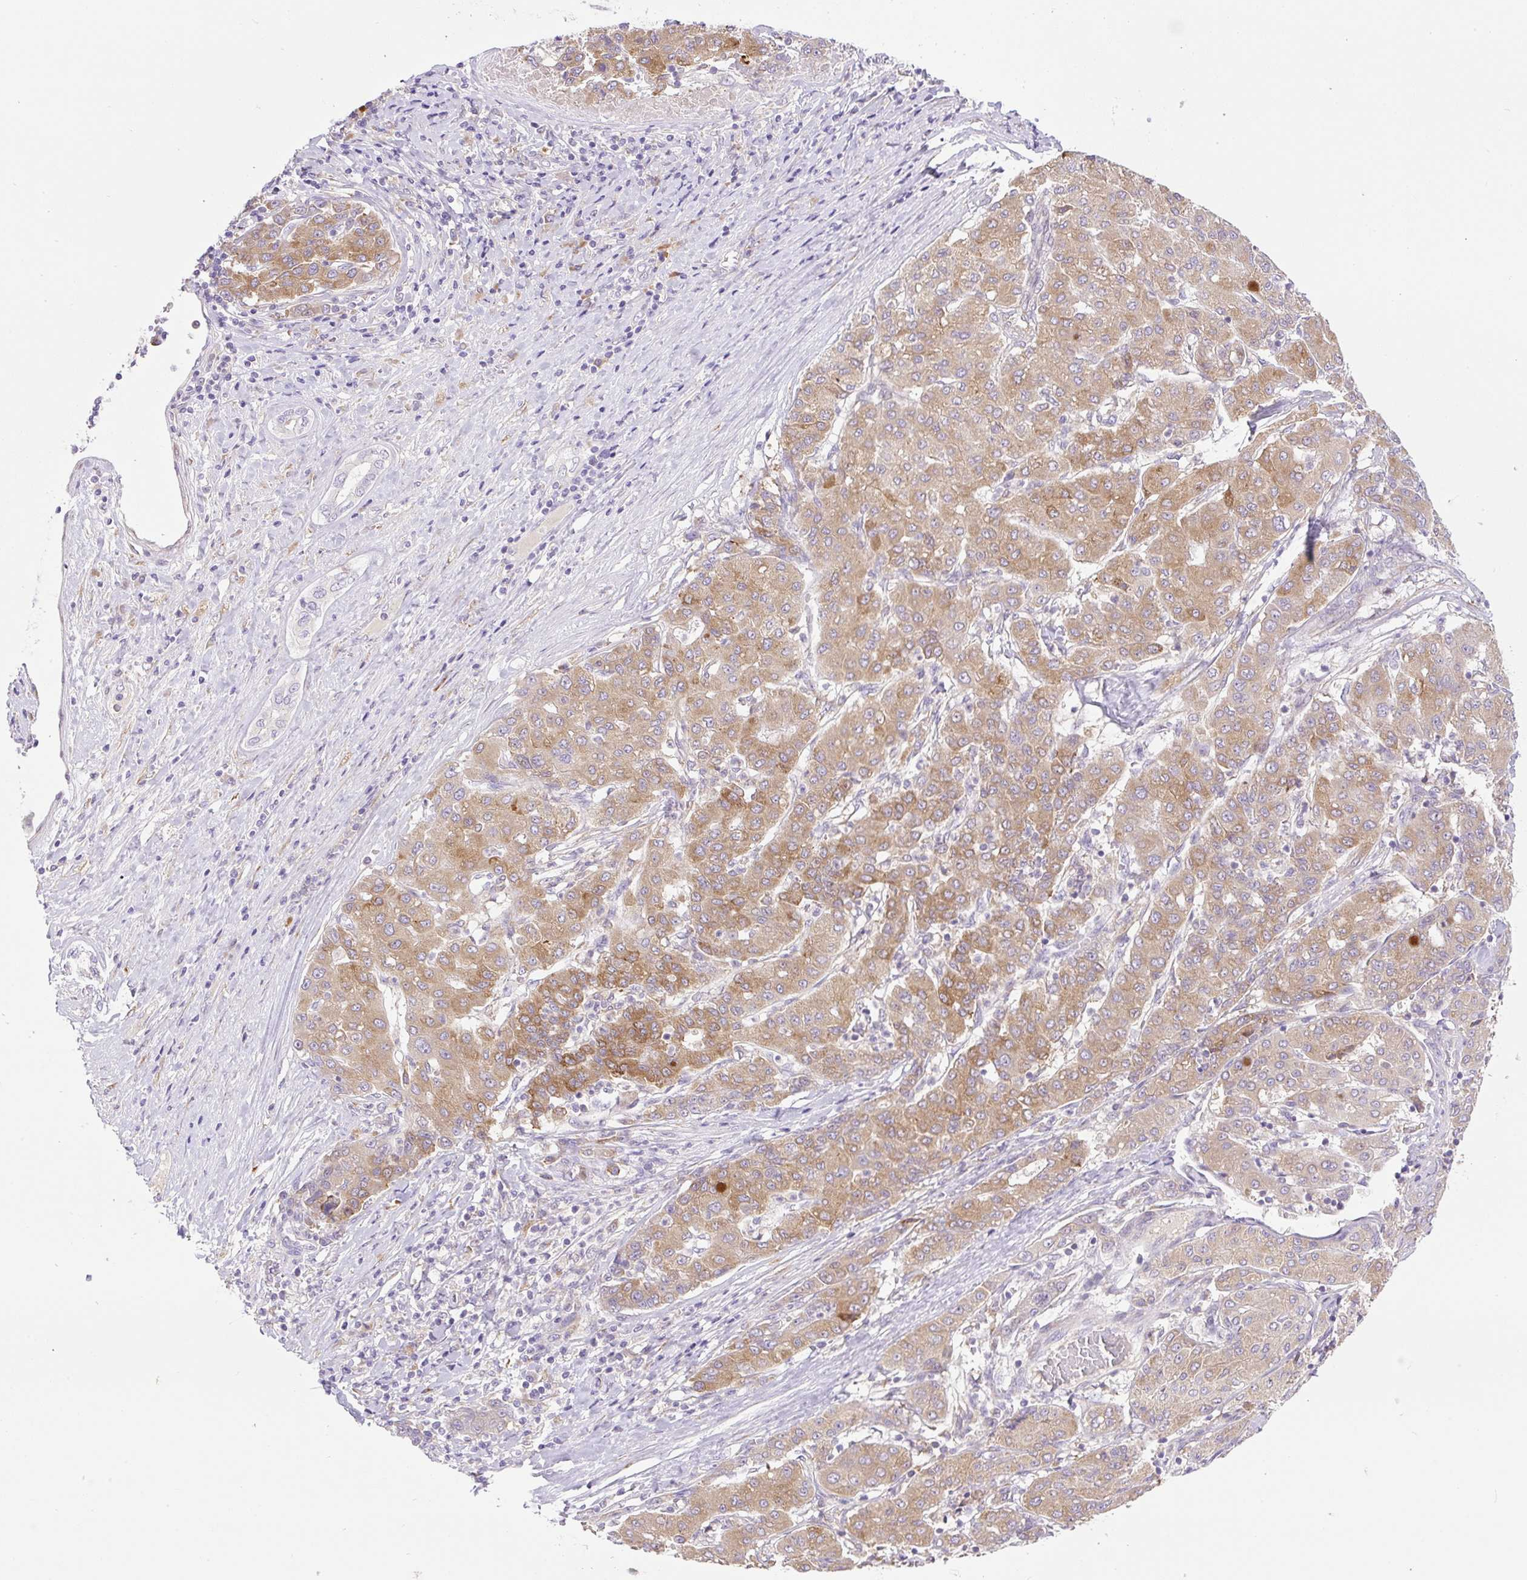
{"staining": {"intensity": "moderate", "quantity": ">75%", "location": "cytoplasmic/membranous"}, "tissue": "liver cancer", "cell_type": "Tumor cells", "image_type": "cancer", "snomed": [{"axis": "morphology", "description": "Carcinoma, Hepatocellular, NOS"}, {"axis": "topography", "description": "Liver"}], "caption": "The micrograph demonstrates a brown stain indicating the presence of a protein in the cytoplasmic/membranous of tumor cells in hepatocellular carcinoma (liver).", "gene": "POFUT1", "patient": {"sex": "male", "age": 65}}